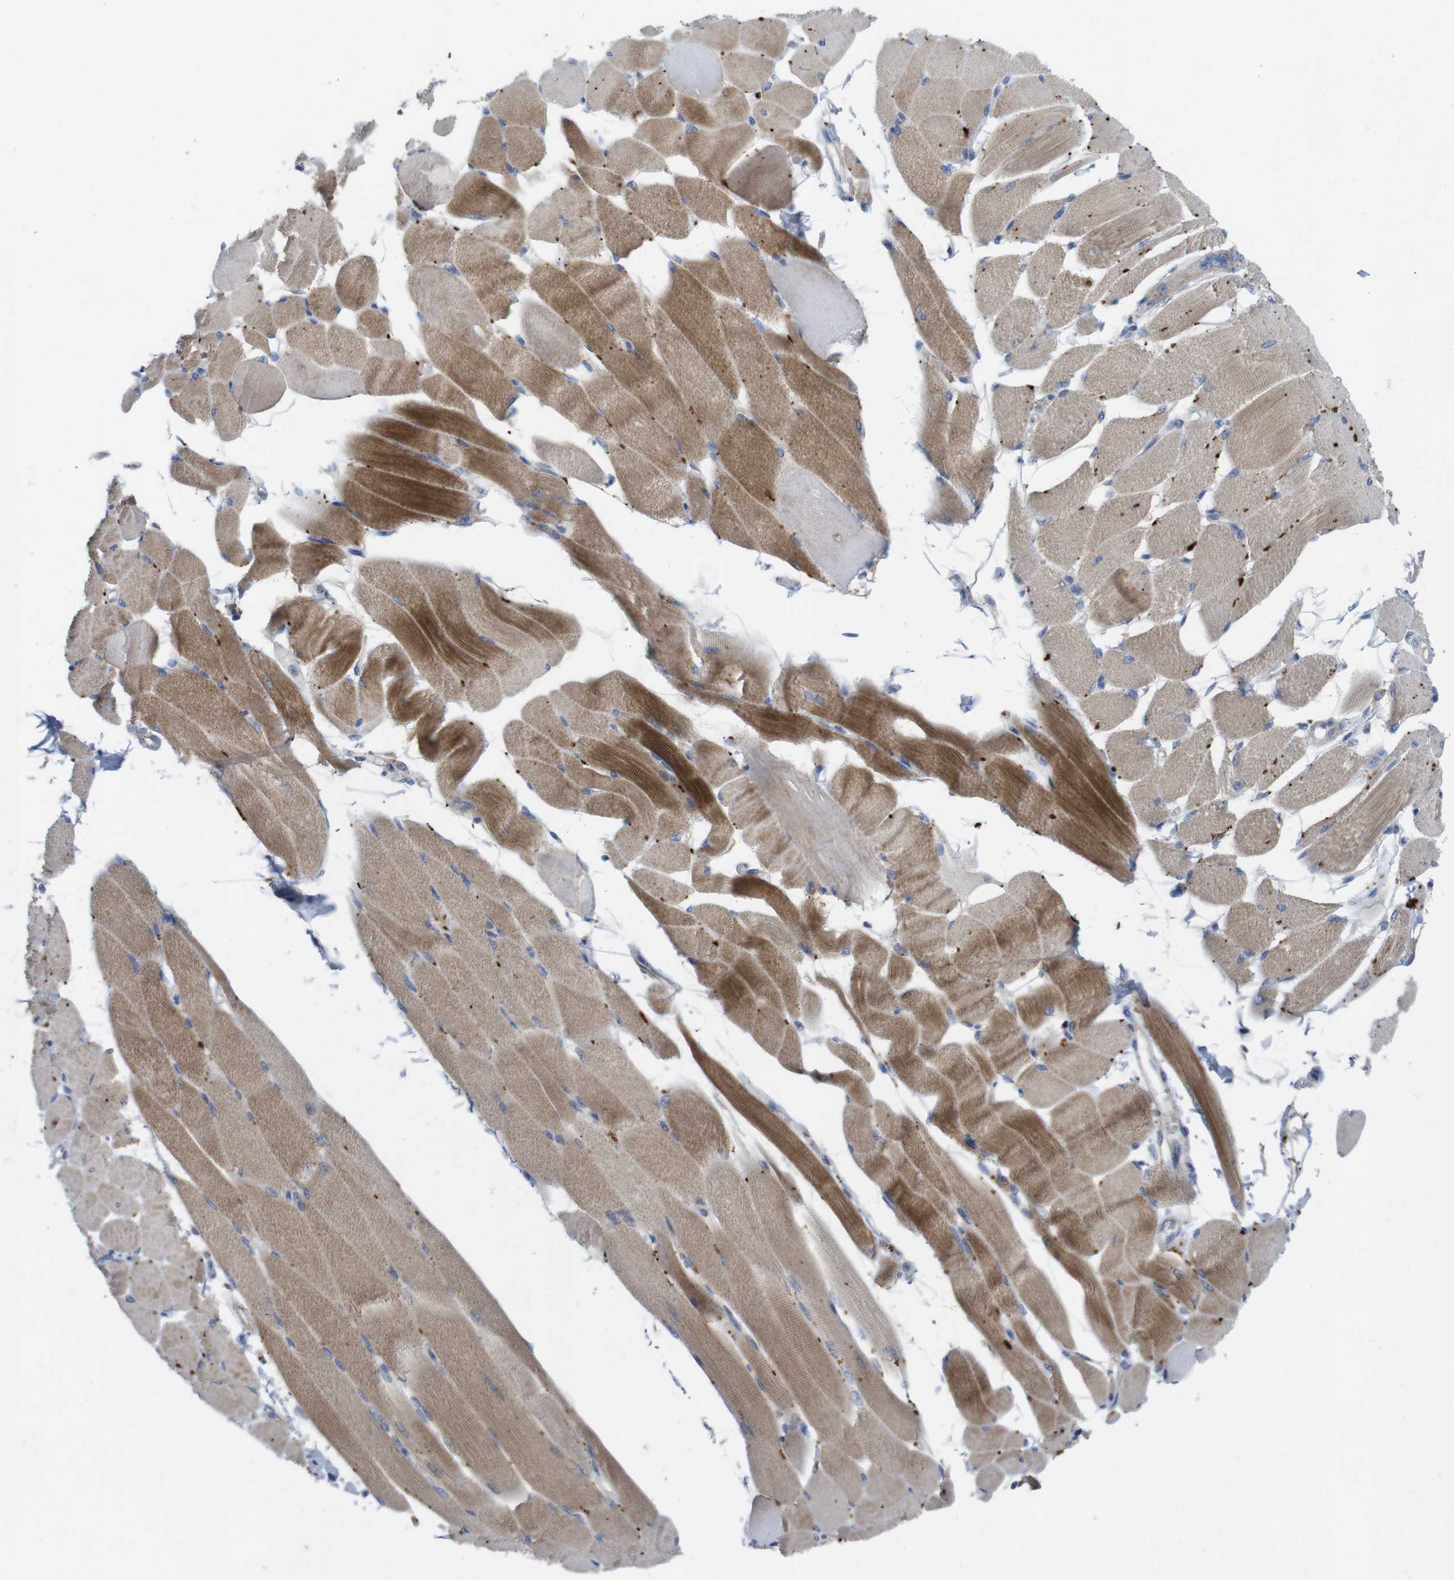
{"staining": {"intensity": "strong", "quantity": ">75%", "location": "cytoplasmic/membranous"}, "tissue": "skeletal muscle", "cell_type": "Myocytes", "image_type": "normal", "snomed": [{"axis": "morphology", "description": "Normal tissue, NOS"}, {"axis": "topography", "description": "Skeletal muscle"}, {"axis": "topography", "description": "Peripheral nerve tissue"}], "caption": "Immunohistochemical staining of normal skeletal muscle shows >75% levels of strong cytoplasmic/membranous protein staining in about >75% of myocytes. (DAB IHC with brightfield microscopy, high magnification).", "gene": "KIDINS220", "patient": {"sex": "female", "age": 84}}